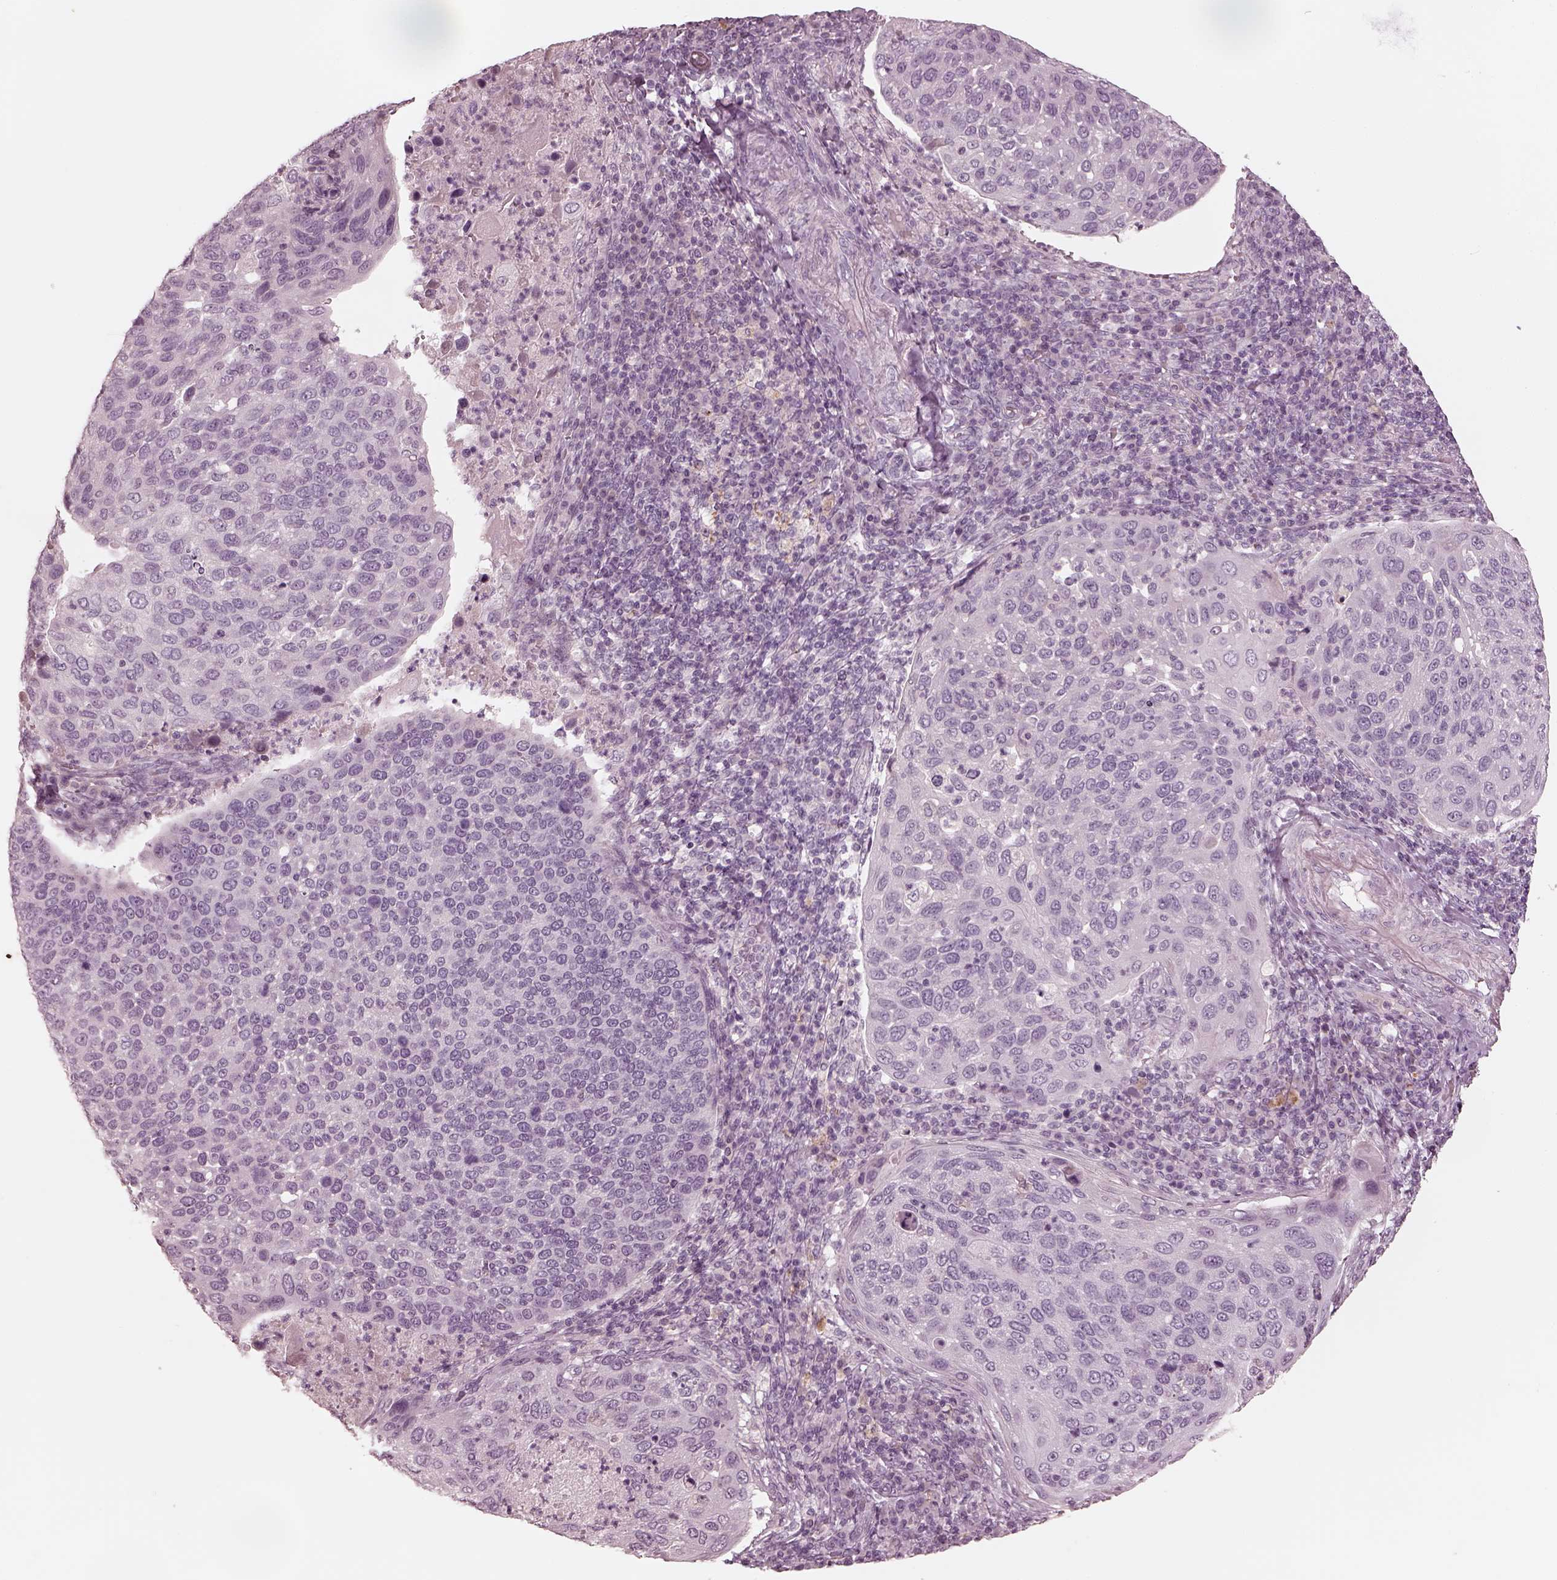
{"staining": {"intensity": "negative", "quantity": "none", "location": "none"}, "tissue": "cervical cancer", "cell_type": "Tumor cells", "image_type": "cancer", "snomed": [{"axis": "morphology", "description": "Squamous cell carcinoma, NOS"}, {"axis": "topography", "description": "Cervix"}], "caption": "Tumor cells are negative for protein expression in human cervical cancer.", "gene": "ADRB3", "patient": {"sex": "female", "age": 54}}